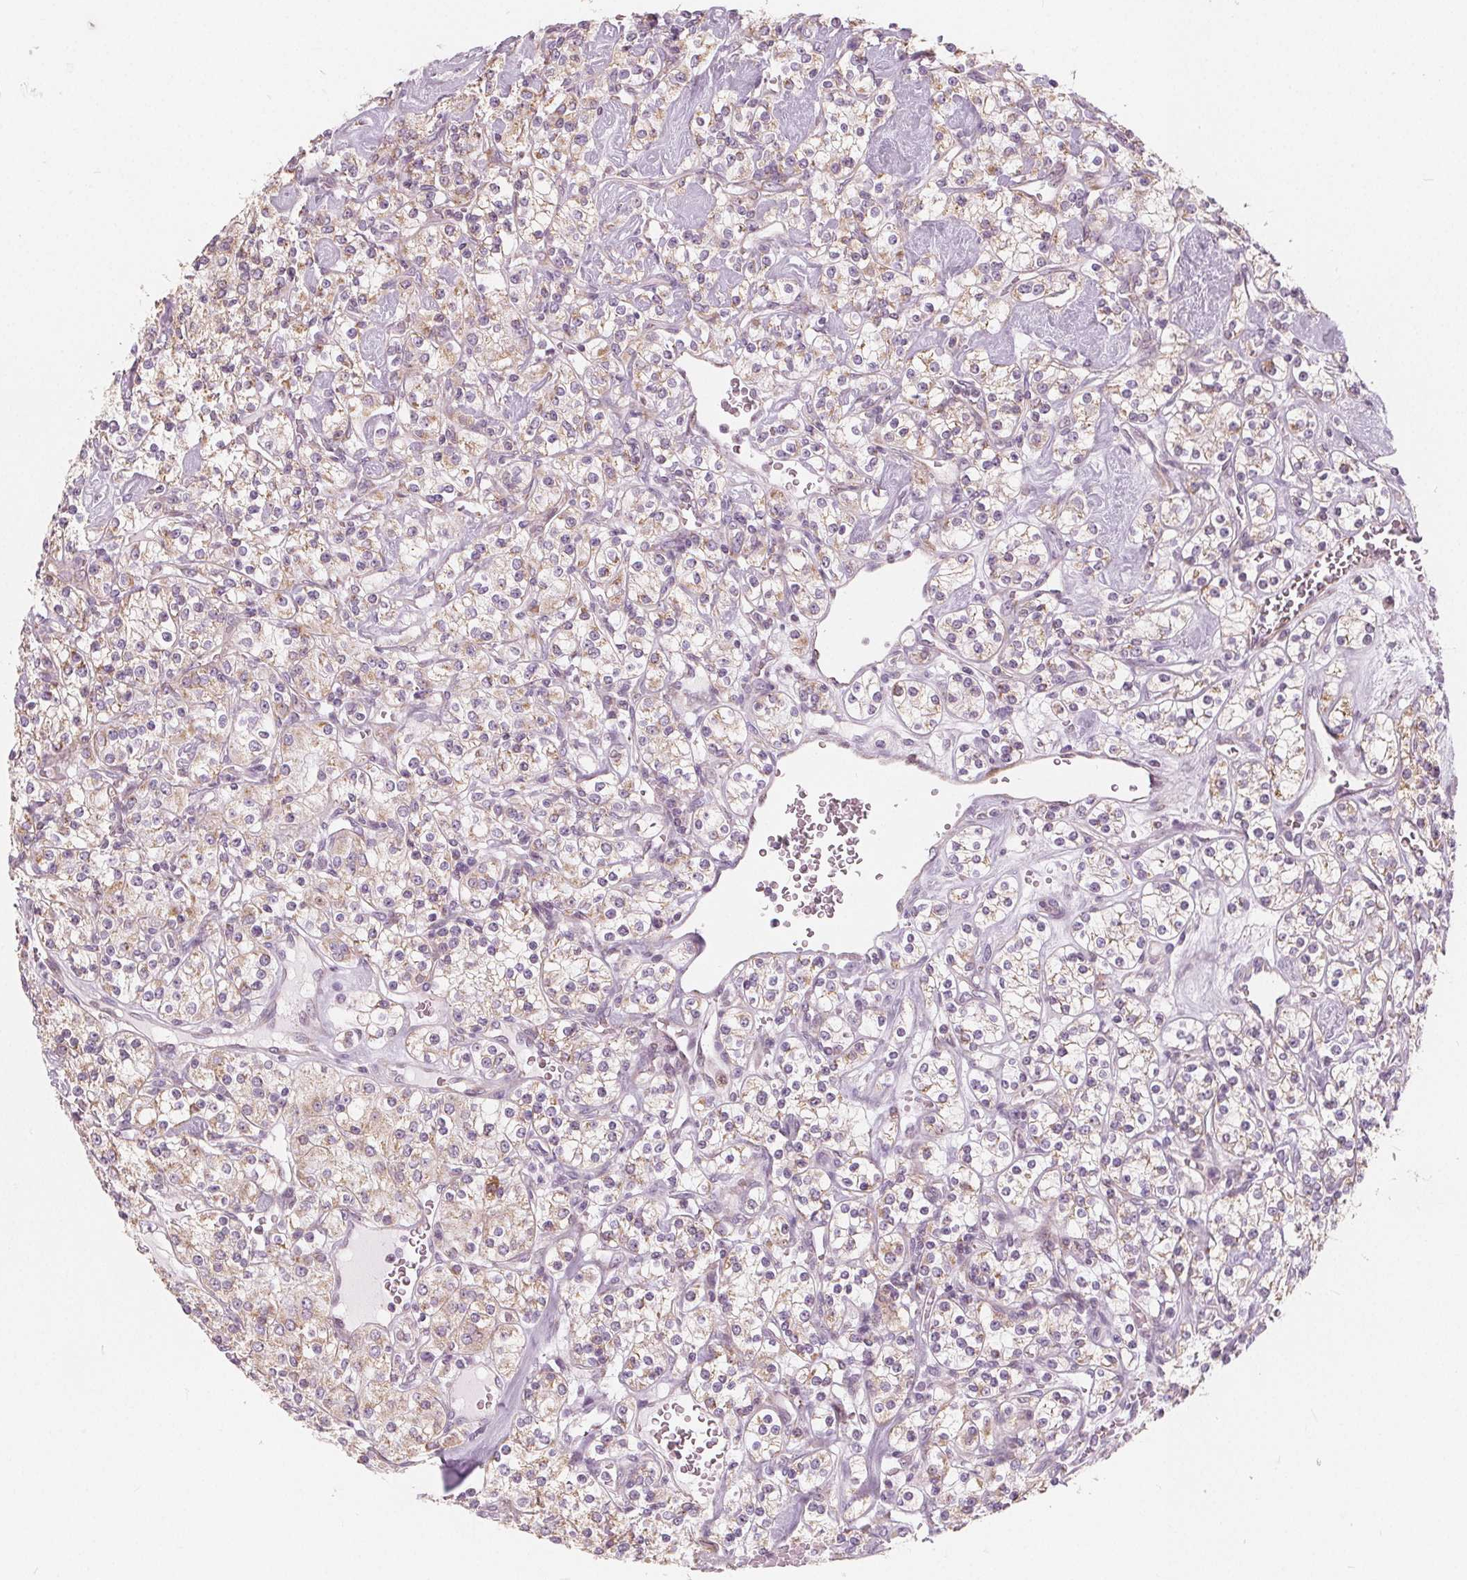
{"staining": {"intensity": "weak", "quantity": ">75%", "location": "cytoplasmic/membranous"}, "tissue": "renal cancer", "cell_type": "Tumor cells", "image_type": "cancer", "snomed": [{"axis": "morphology", "description": "Adenocarcinoma, NOS"}, {"axis": "topography", "description": "Kidney"}], "caption": "Human renal adenocarcinoma stained for a protein (brown) shows weak cytoplasmic/membranous positive staining in about >75% of tumor cells.", "gene": "NUP210L", "patient": {"sex": "male", "age": 77}}